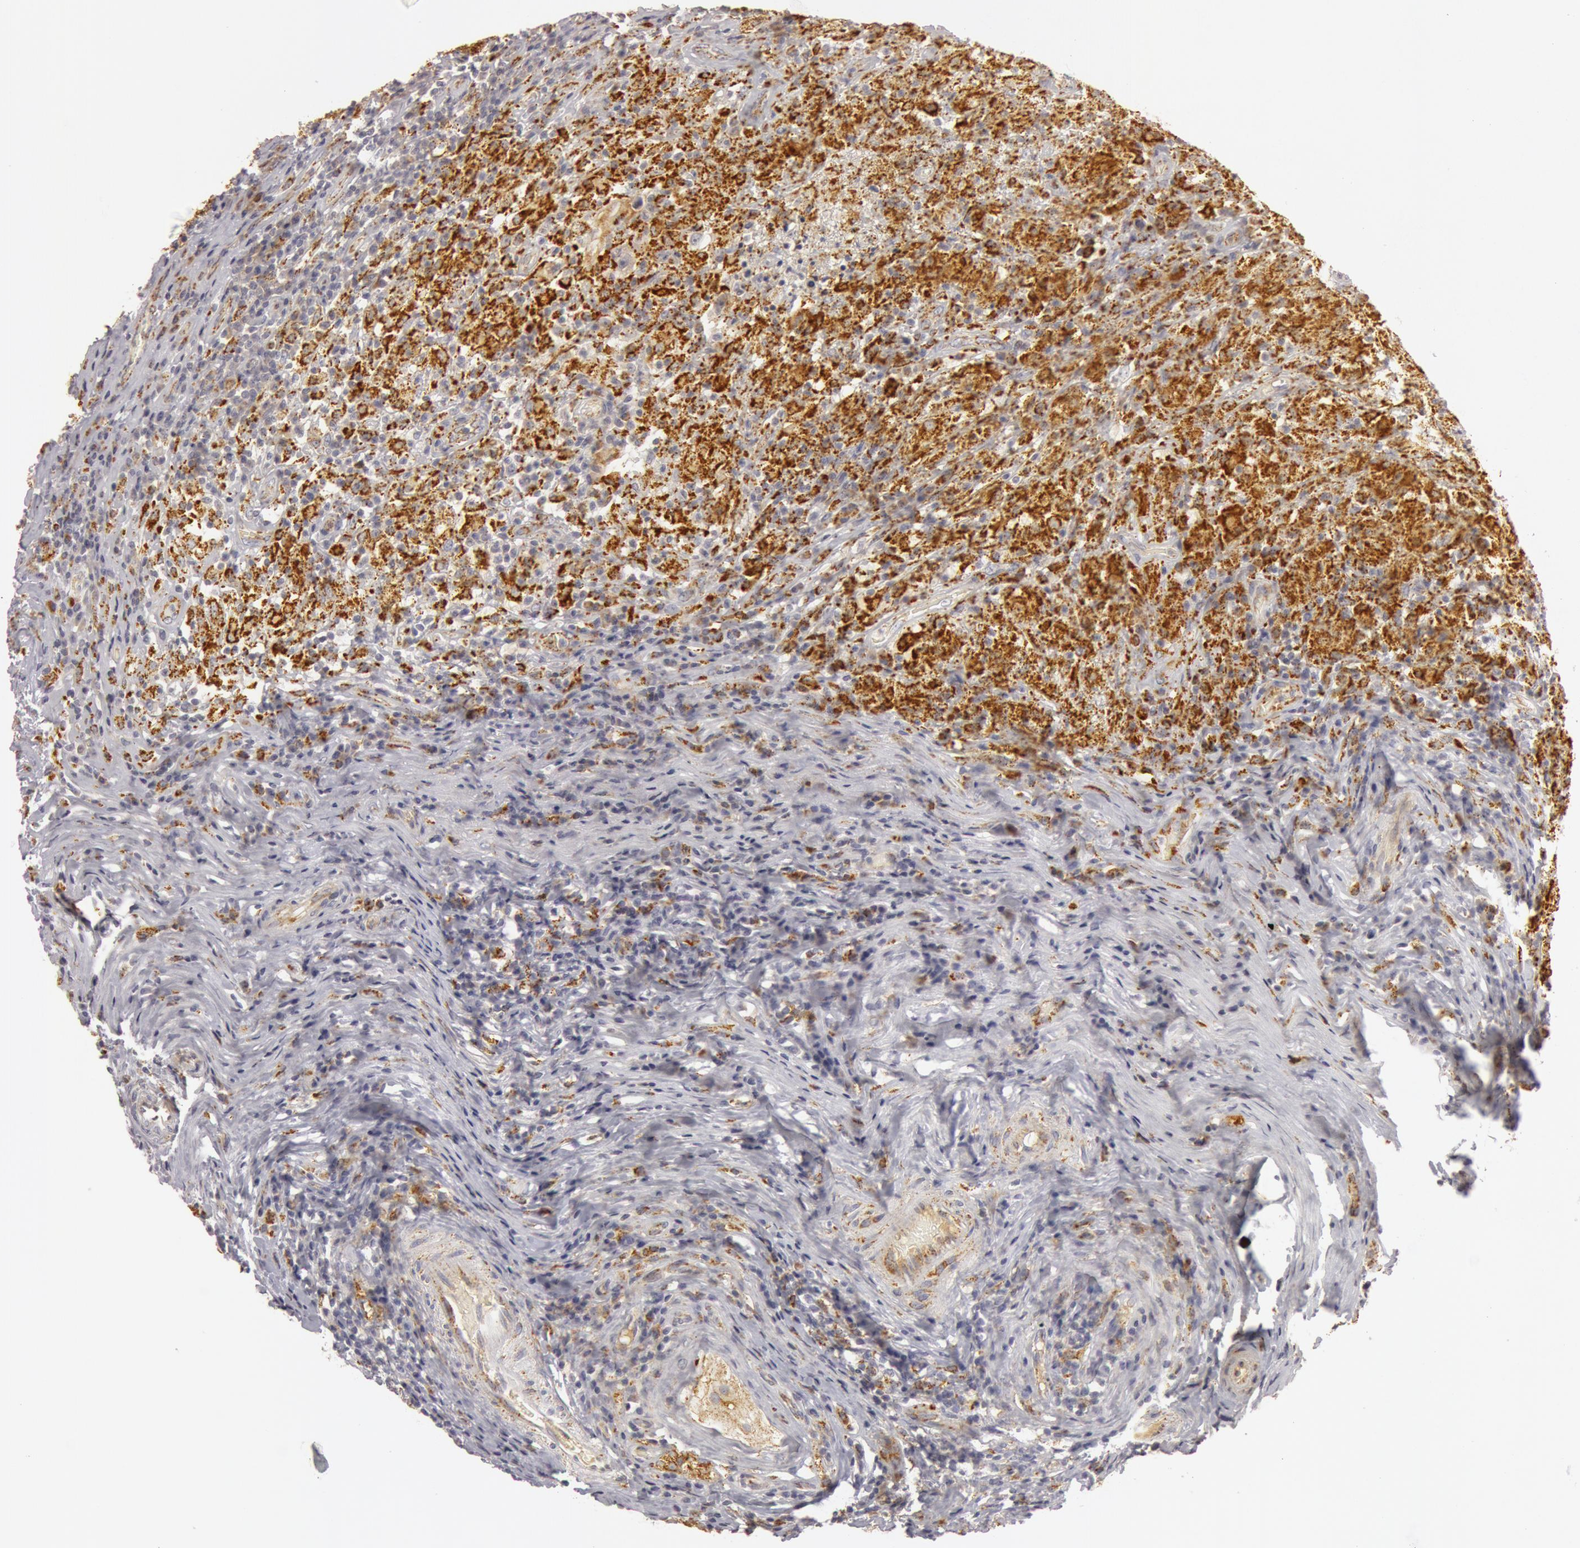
{"staining": {"intensity": "strong", "quantity": ">75%", "location": "cytoplasmic/membranous"}, "tissue": "testis cancer", "cell_type": "Tumor cells", "image_type": "cancer", "snomed": [{"axis": "morphology", "description": "Seminoma, NOS"}, {"axis": "topography", "description": "Testis"}], "caption": "Protein expression analysis of human testis seminoma reveals strong cytoplasmic/membranous expression in approximately >75% of tumor cells.", "gene": "C7", "patient": {"sex": "male", "age": 34}}